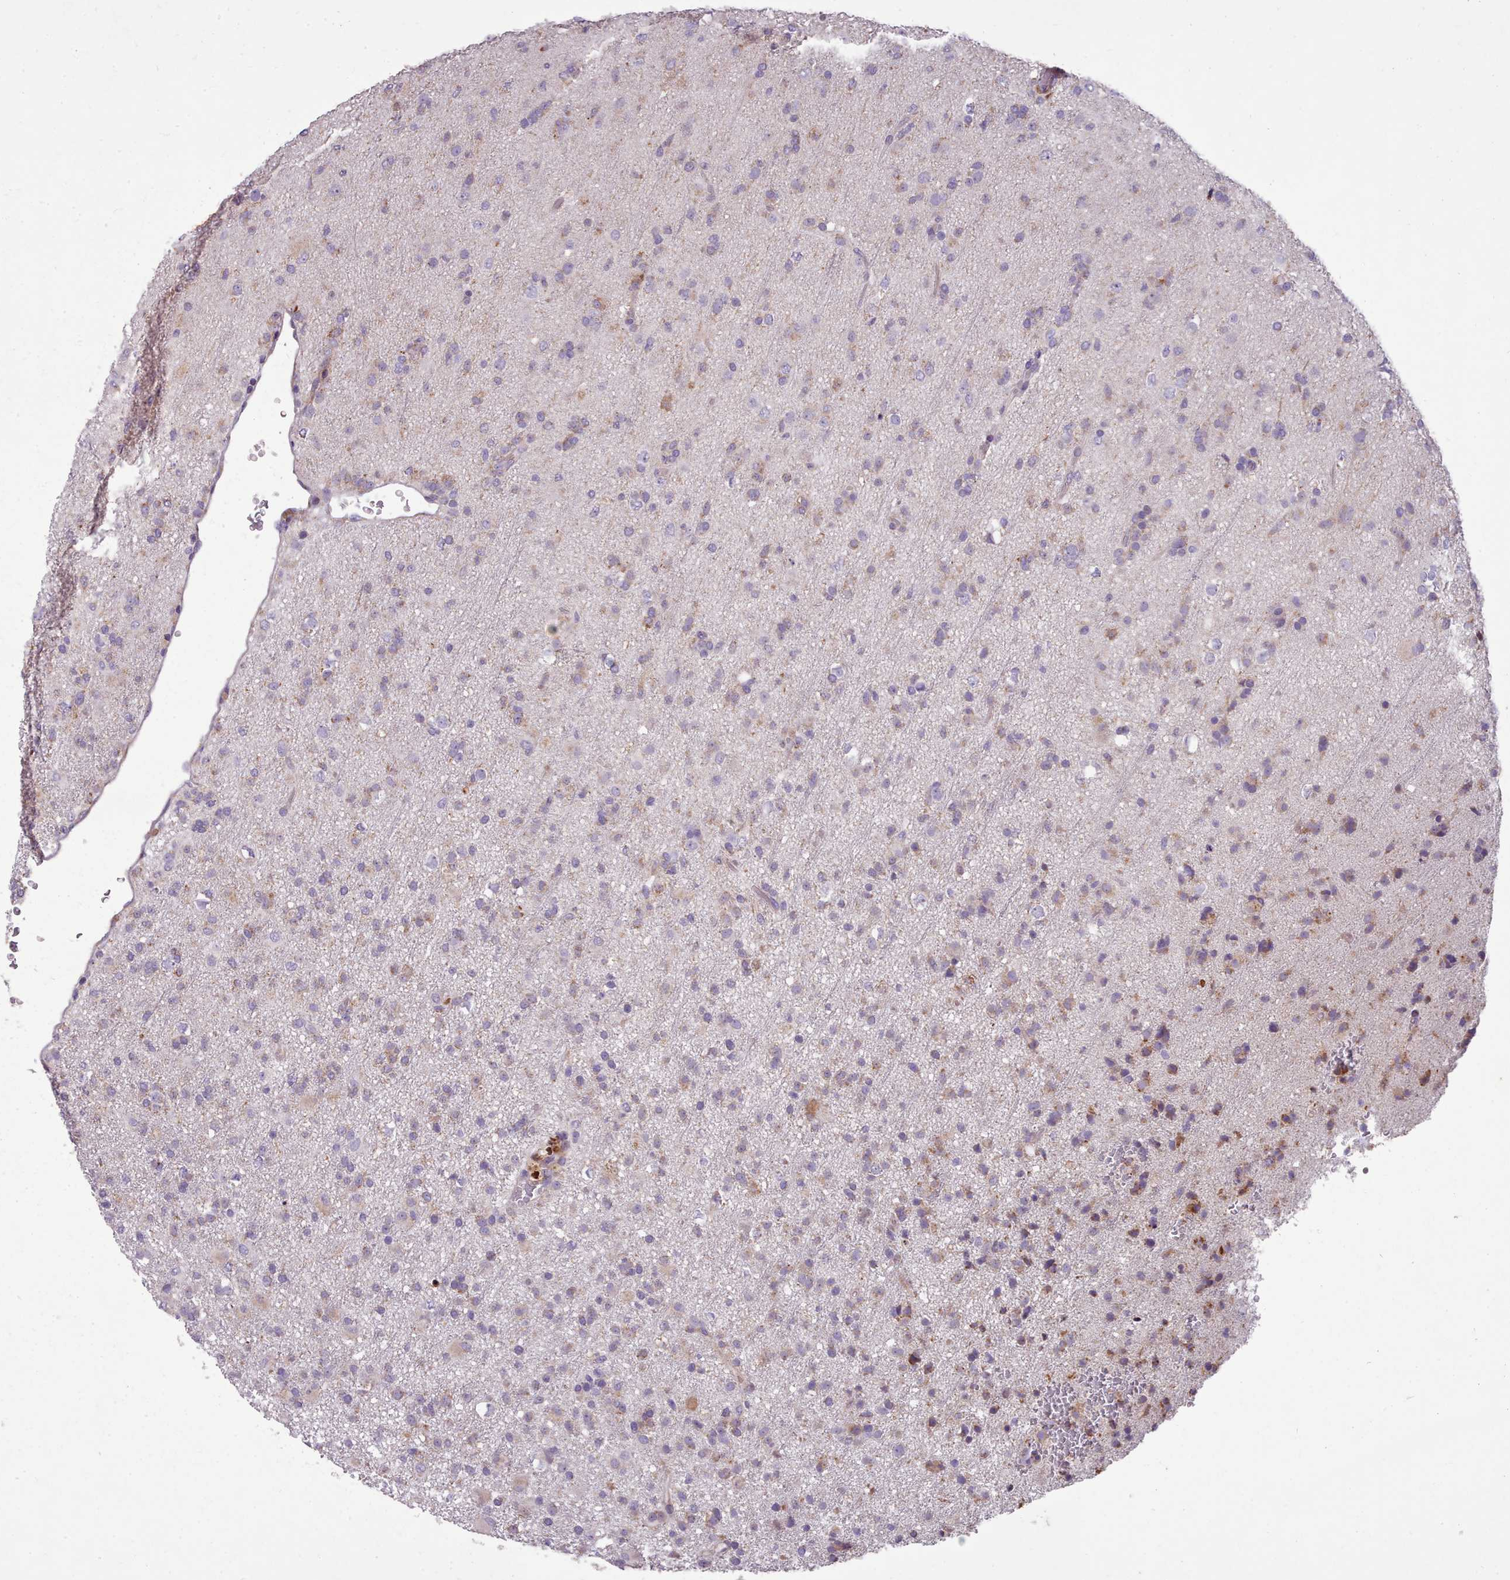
{"staining": {"intensity": "weak", "quantity": "25%-75%", "location": "cytoplasmic/membranous"}, "tissue": "glioma", "cell_type": "Tumor cells", "image_type": "cancer", "snomed": [{"axis": "morphology", "description": "Glioma, malignant, Low grade"}, {"axis": "topography", "description": "Brain"}], "caption": "Malignant glioma (low-grade) was stained to show a protein in brown. There is low levels of weak cytoplasmic/membranous positivity in about 25%-75% of tumor cells.", "gene": "FKBP10", "patient": {"sex": "male", "age": 65}}